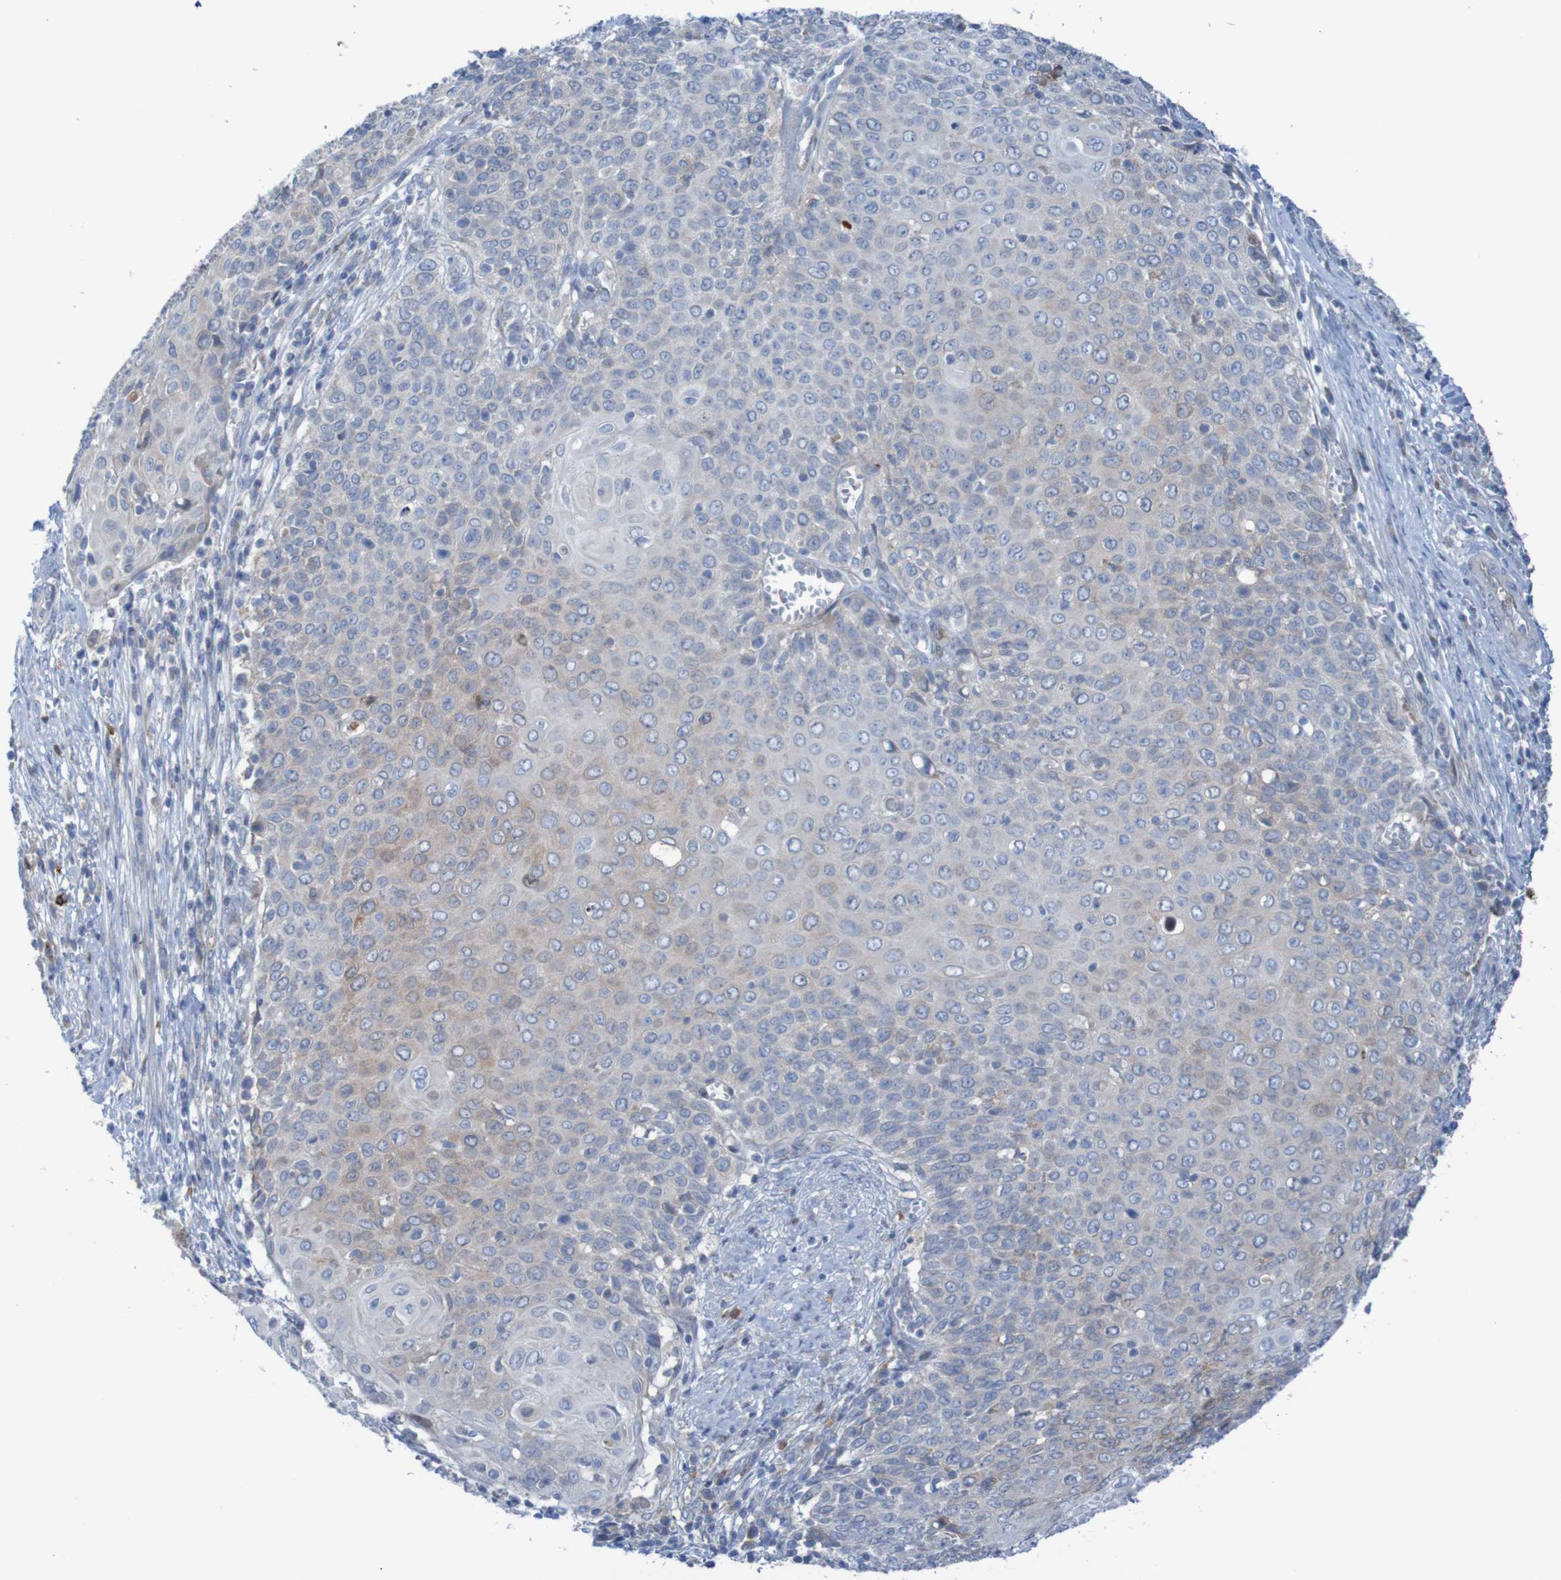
{"staining": {"intensity": "weak", "quantity": "25%-75%", "location": "cytoplasmic/membranous"}, "tissue": "cervical cancer", "cell_type": "Tumor cells", "image_type": "cancer", "snomed": [{"axis": "morphology", "description": "Squamous cell carcinoma, NOS"}, {"axis": "topography", "description": "Cervix"}], "caption": "This micrograph reveals immunohistochemistry staining of human cervical cancer (squamous cell carcinoma), with low weak cytoplasmic/membranous expression in about 25%-75% of tumor cells.", "gene": "ANGPT4", "patient": {"sex": "female", "age": 39}}